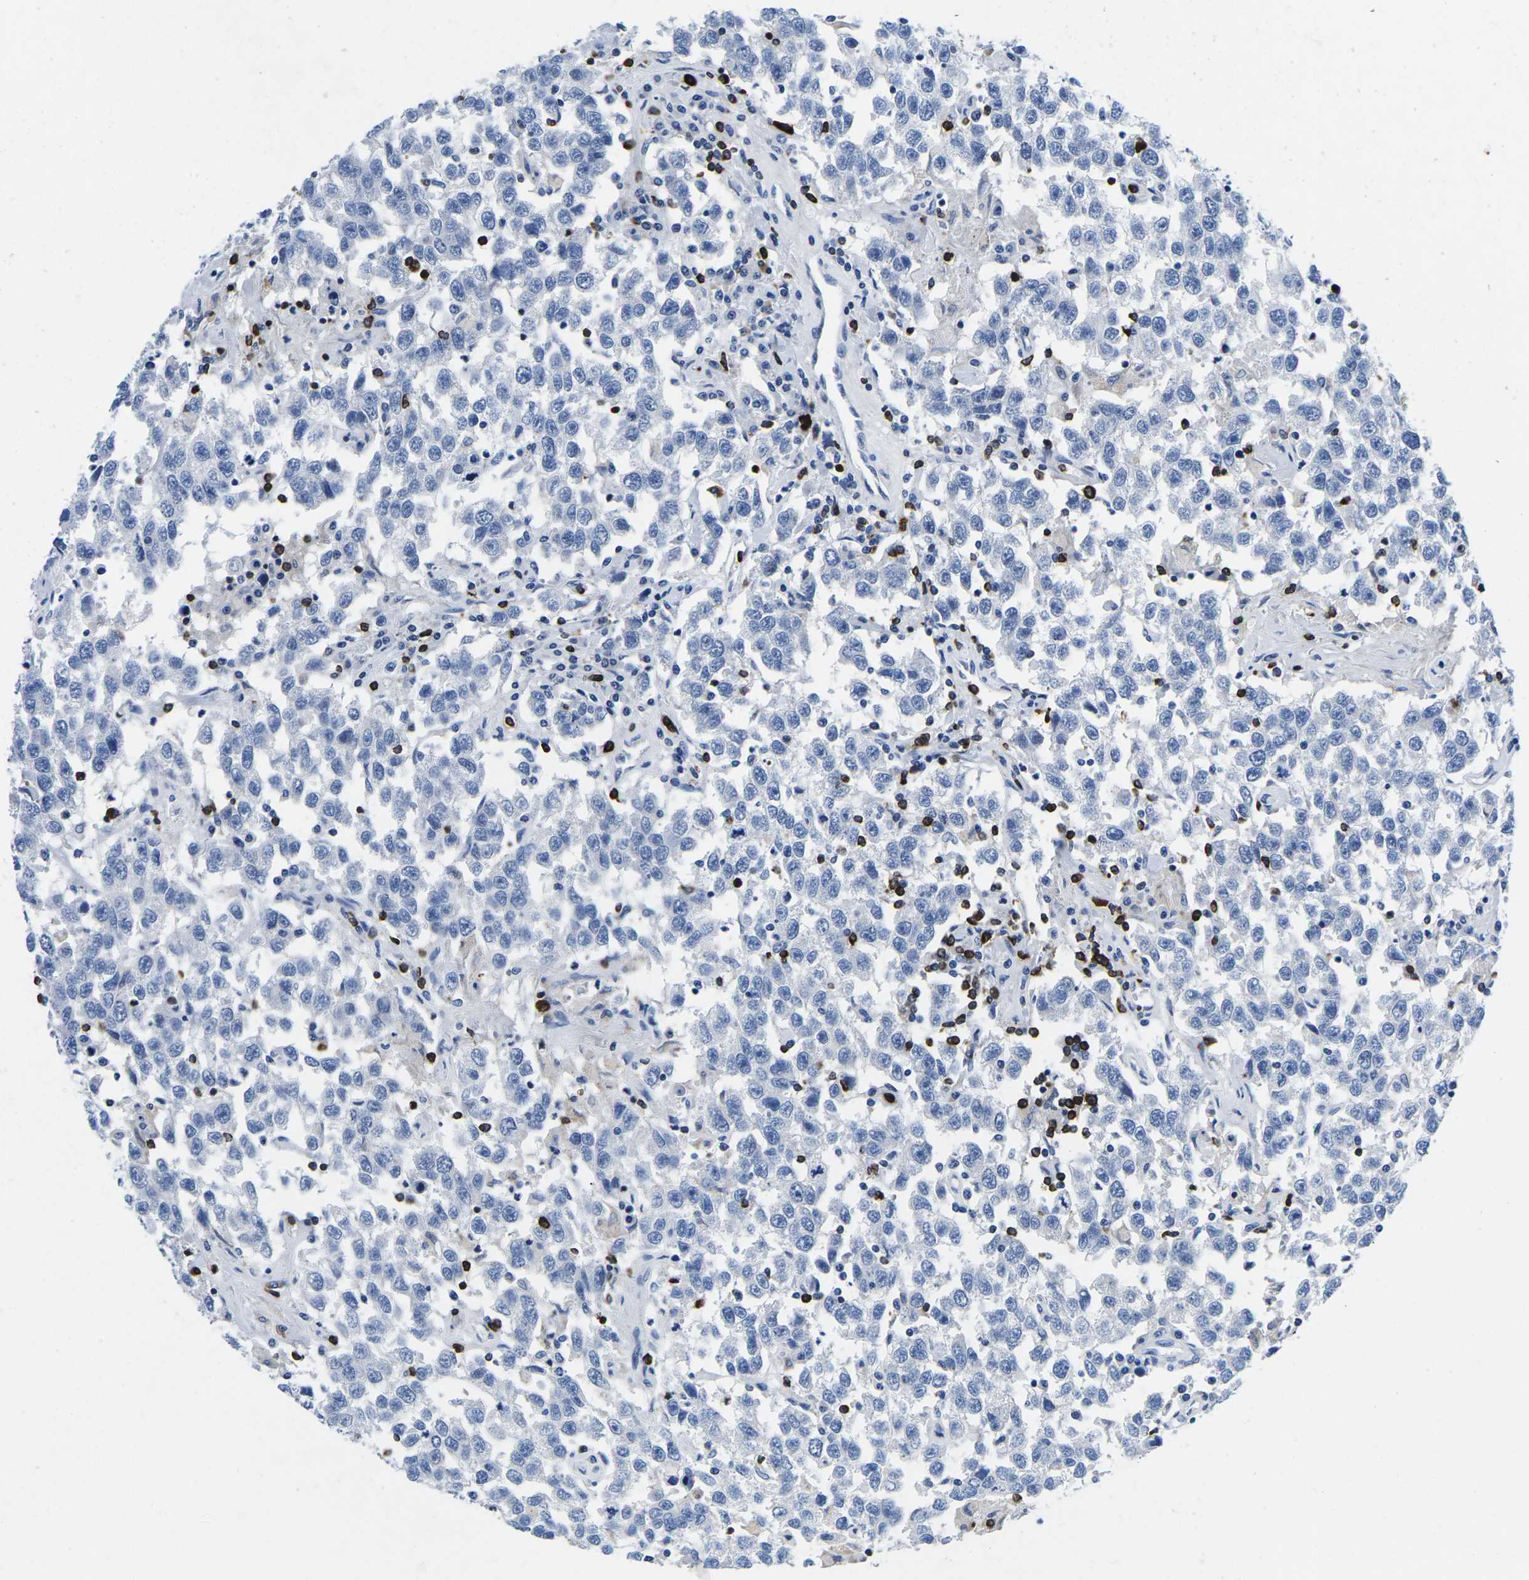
{"staining": {"intensity": "negative", "quantity": "none", "location": "none"}, "tissue": "testis cancer", "cell_type": "Tumor cells", "image_type": "cancer", "snomed": [{"axis": "morphology", "description": "Seminoma, NOS"}, {"axis": "topography", "description": "Testis"}], "caption": "Immunohistochemistry (IHC) micrograph of testis cancer stained for a protein (brown), which exhibits no staining in tumor cells. (DAB IHC with hematoxylin counter stain).", "gene": "CTSW", "patient": {"sex": "male", "age": 41}}